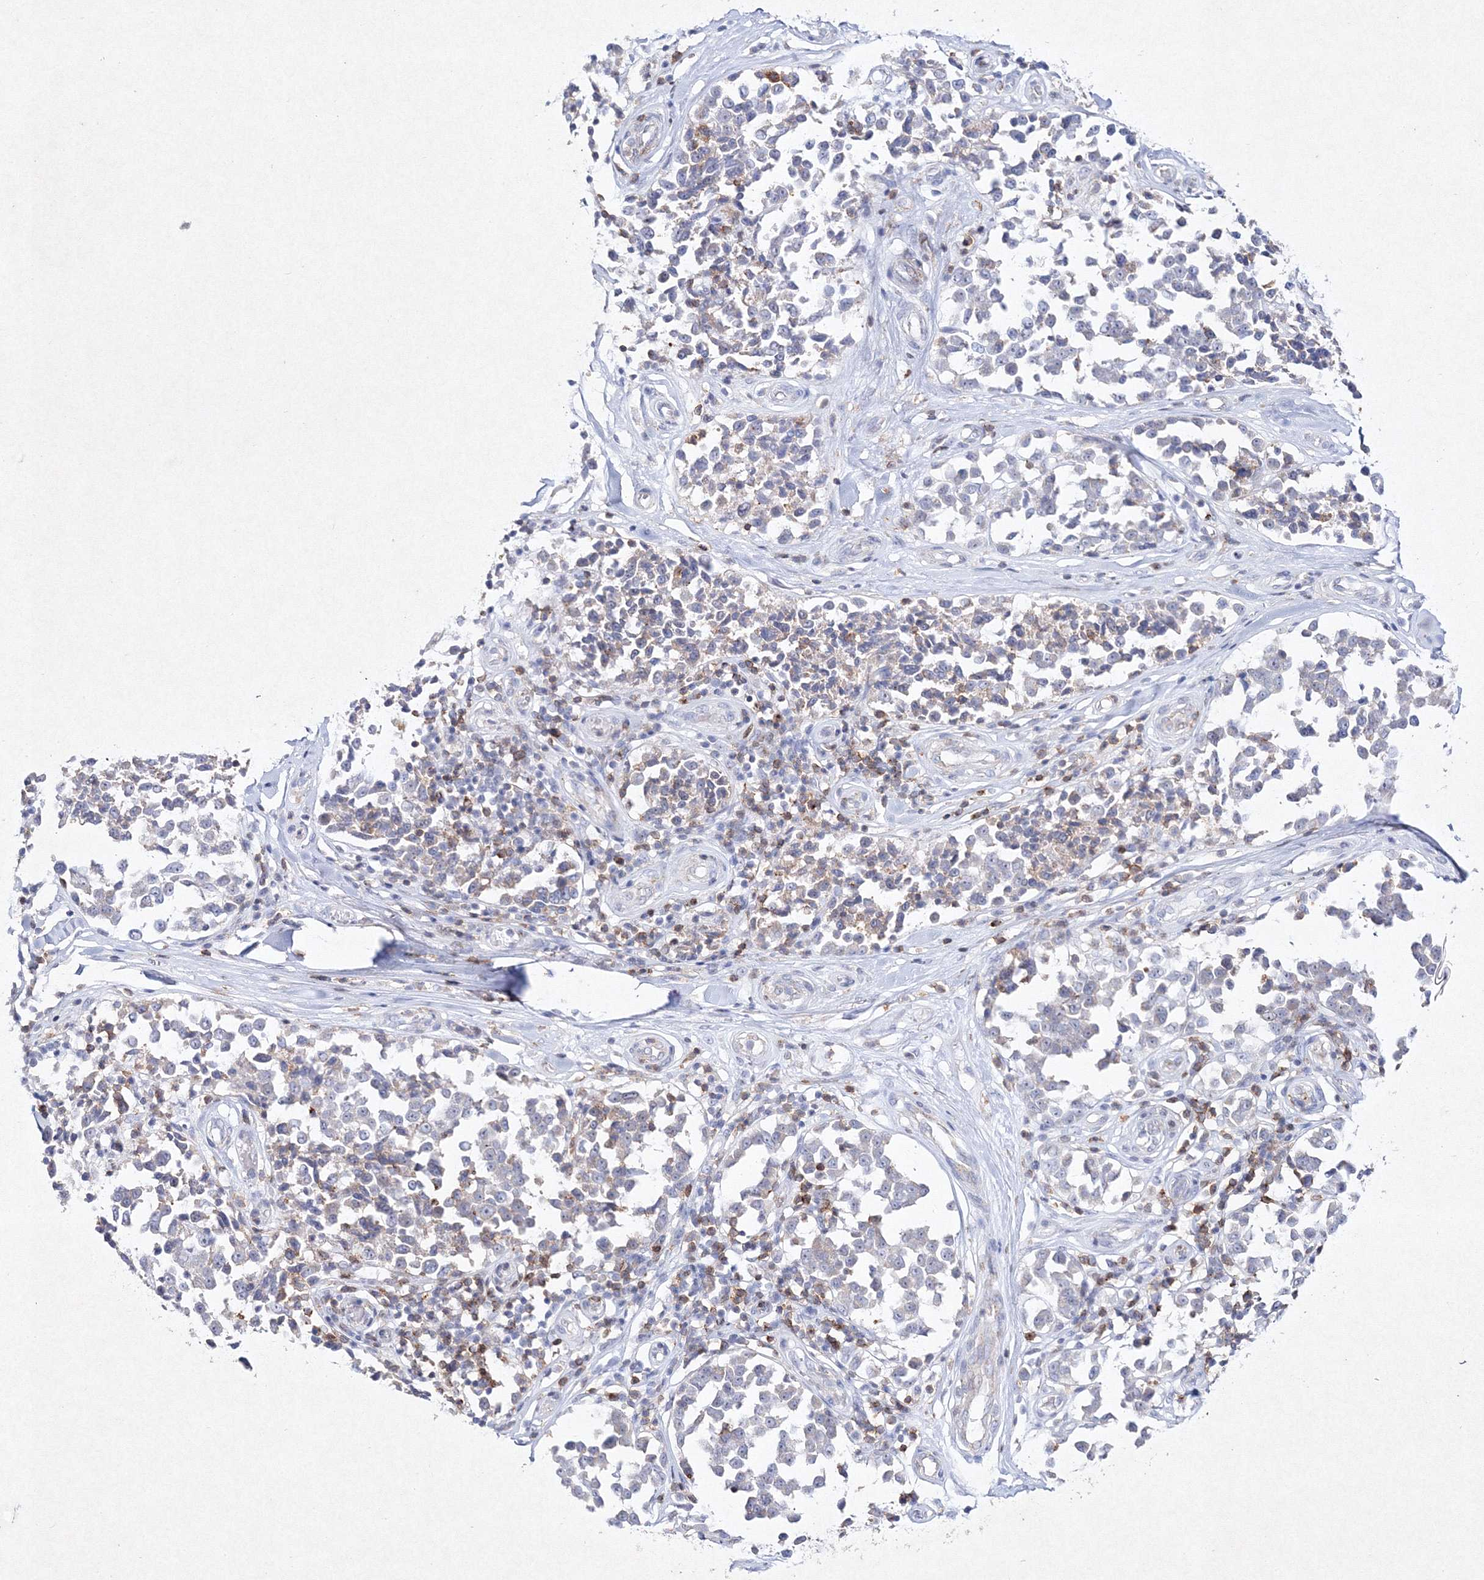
{"staining": {"intensity": "negative", "quantity": "none", "location": "none"}, "tissue": "melanoma", "cell_type": "Tumor cells", "image_type": "cancer", "snomed": [{"axis": "morphology", "description": "Malignant melanoma, NOS"}, {"axis": "topography", "description": "Skin"}], "caption": "Protein analysis of melanoma reveals no significant expression in tumor cells. (Brightfield microscopy of DAB immunohistochemistry (IHC) at high magnification).", "gene": "HCST", "patient": {"sex": "female", "age": 64}}